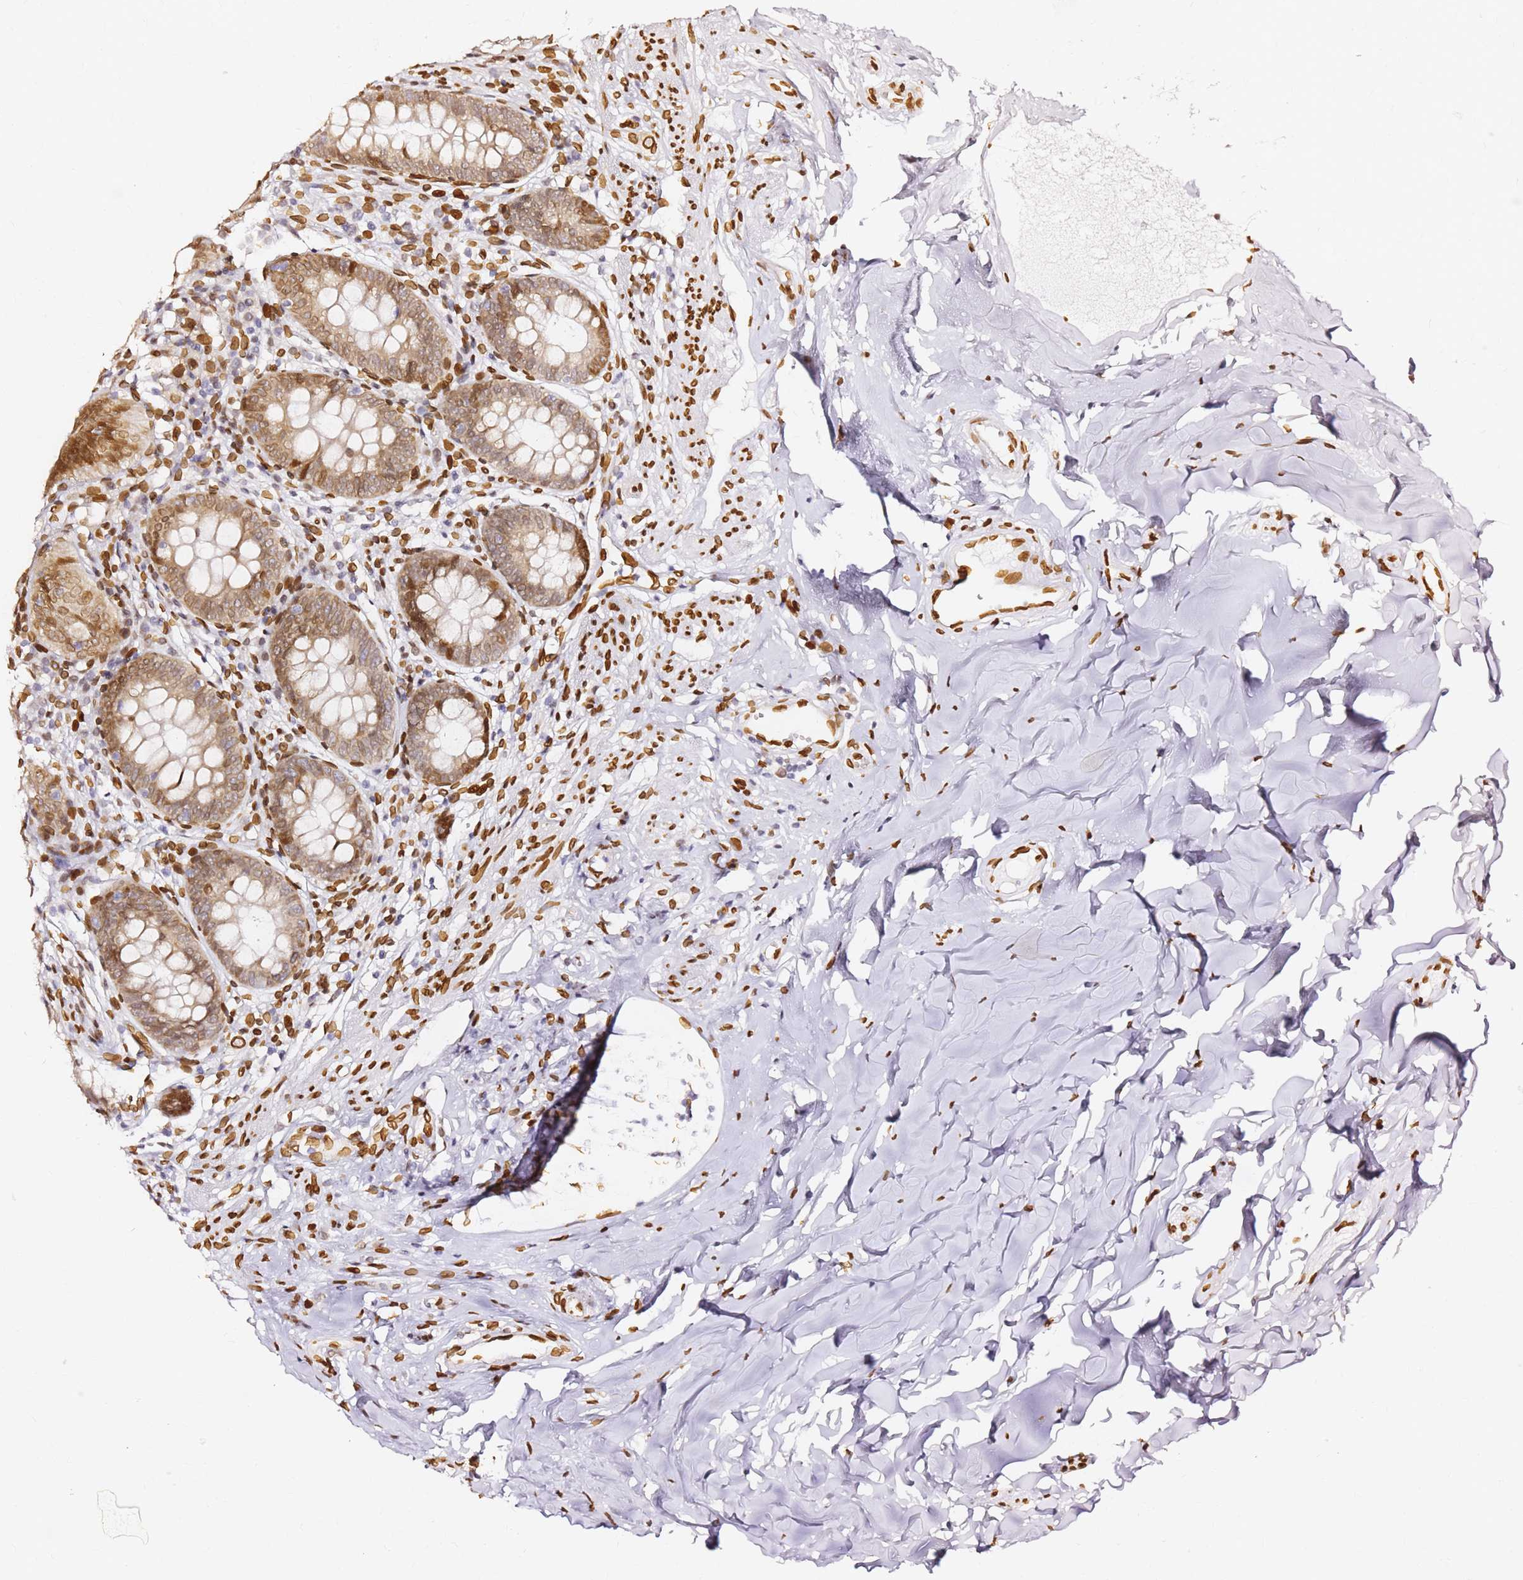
{"staining": {"intensity": "strong", "quantity": ">75%", "location": "cytoplasmic/membranous,nuclear"}, "tissue": "appendix", "cell_type": "Glandular cells", "image_type": "normal", "snomed": [{"axis": "morphology", "description": "Normal tissue, NOS"}, {"axis": "topography", "description": "Appendix"}], "caption": "IHC of normal appendix exhibits high levels of strong cytoplasmic/membranous,nuclear expression in approximately >75% of glandular cells.", "gene": "C6orf141", "patient": {"sex": "female", "age": 51}}